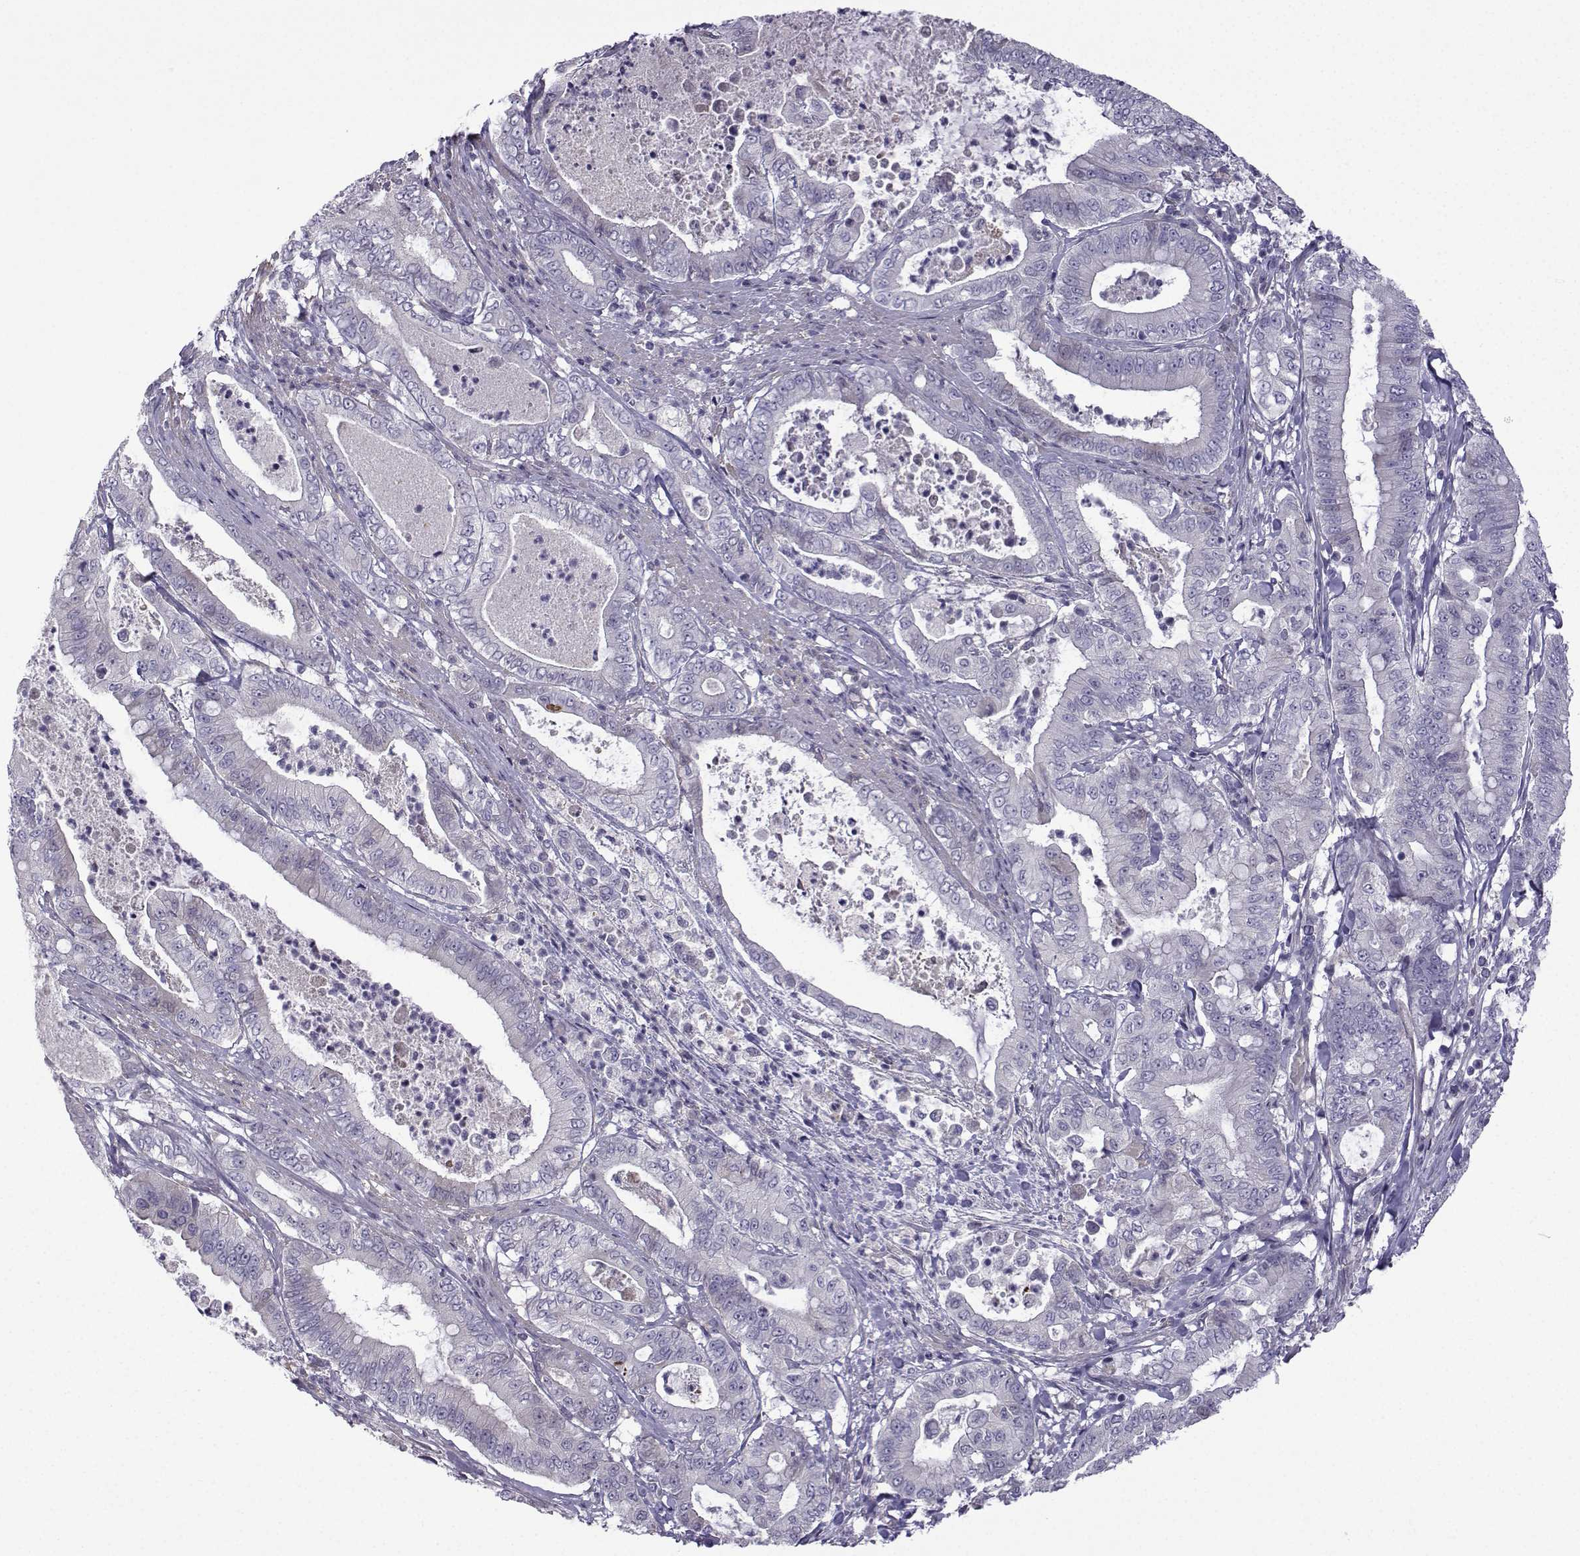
{"staining": {"intensity": "negative", "quantity": "none", "location": "none"}, "tissue": "pancreatic cancer", "cell_type": "Tumor cells", "image_type": "cancer", "snomed": [{"axis": "morphology", "description": "Adenocarcinoma, NOS"}, {"axis": "topography", "description": "Pancreas"}], "caption": "High magnification brightfield microscopy of pancreatic cancer (adenocarcinoma) stained with DAB (brown) and counterstained with hematoxylin (blue): tumor cells show no significant positivity.", "gene": "SPACA7", "patient": {"sex": "male", "age": 71}}